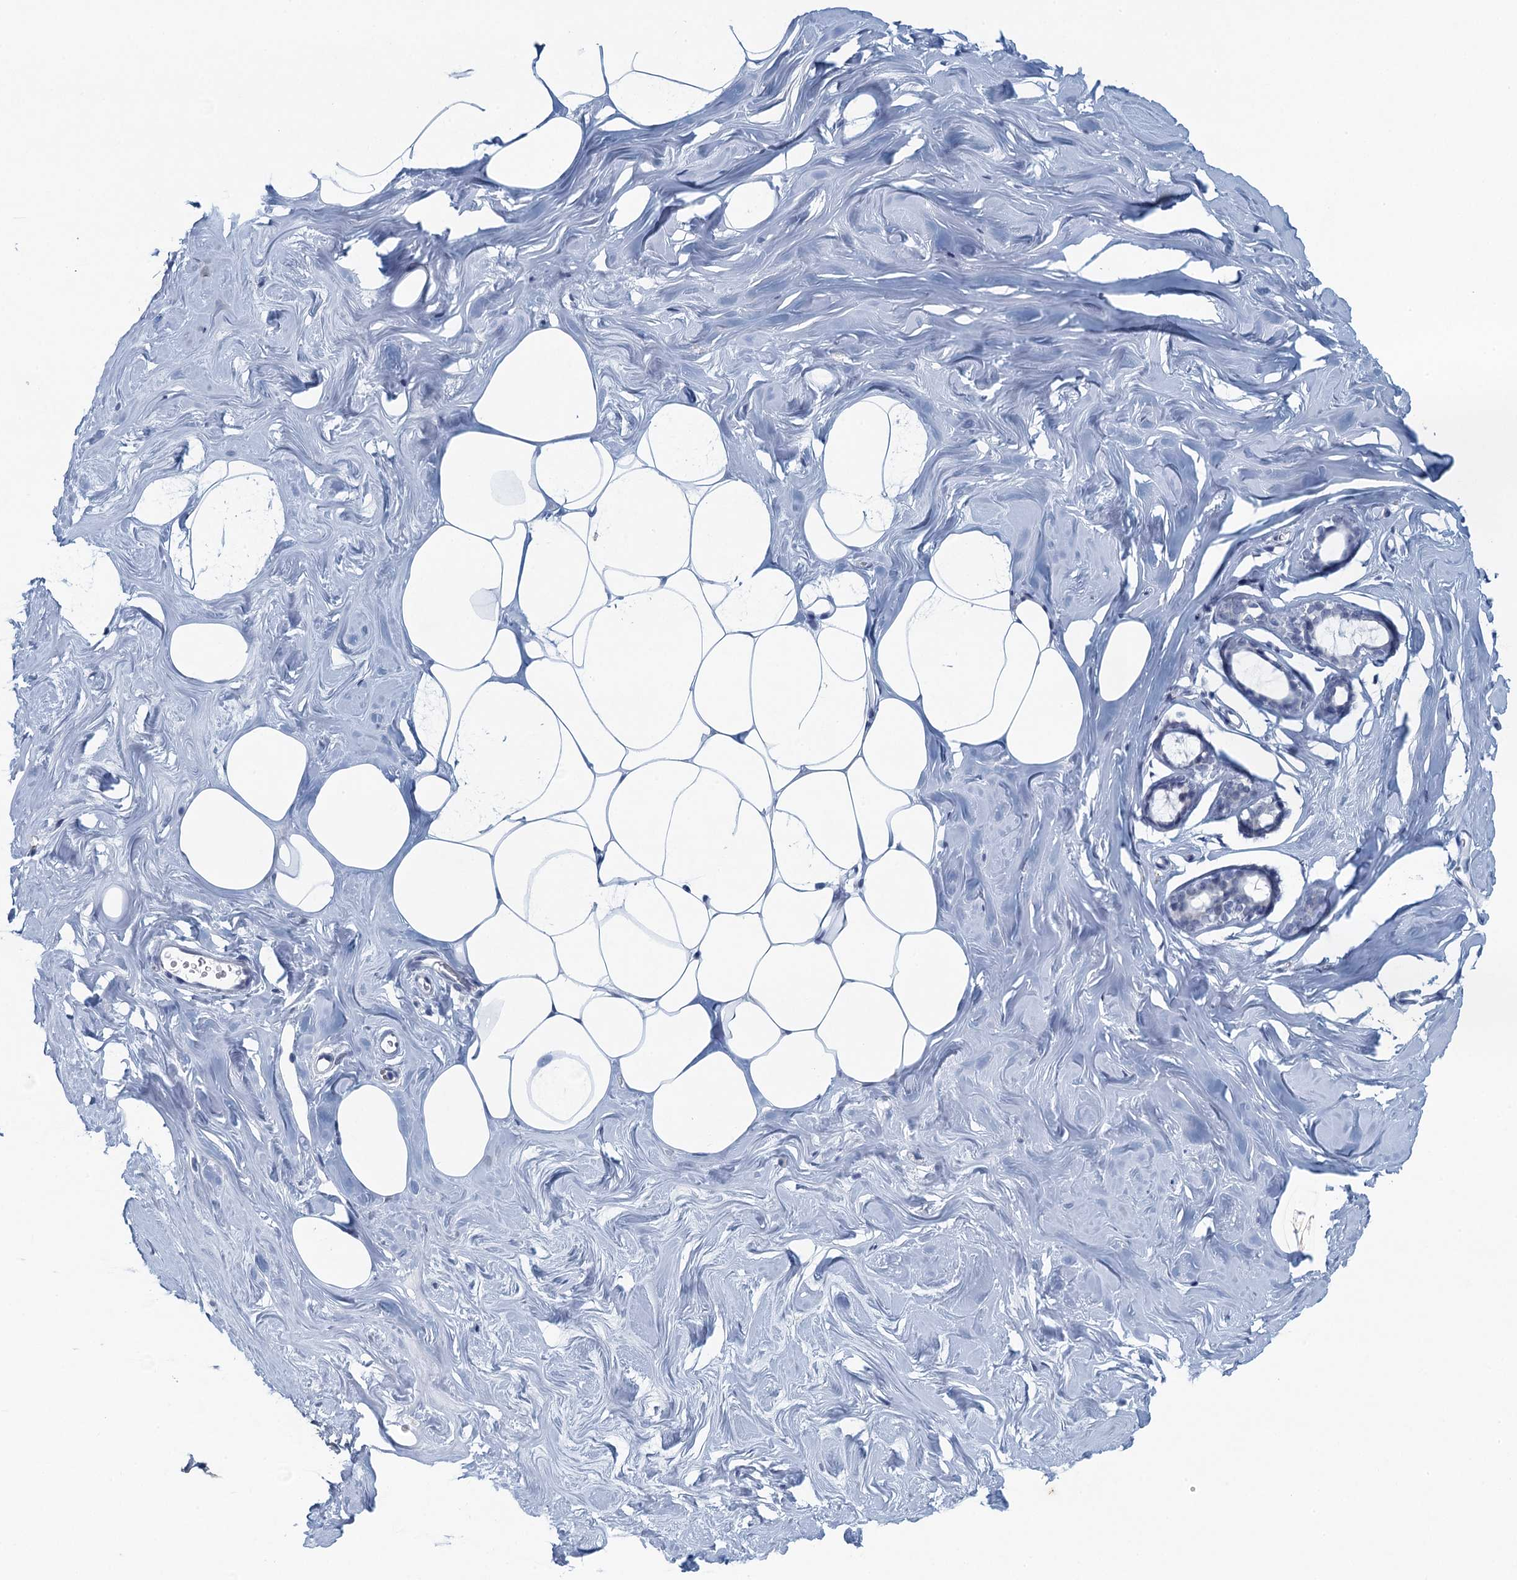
{"staining": {"intensity": "negative", "quantity": "none", "location": "none"}, "tissue": "adipose tissue", "cell_type": "Adipocytes", "image_type": "normal", "snomed": [{"axis": "morphology", "description": "Normal tissue, NOS"}, {"axis": "morphology", "description": "Fibrosis, NOS"}, {"axis": "topography", "description": "Breast"}, {"axis": "topography", "description": "Adipose tissue"}], "caption": "IHC photomicrograph of normal adipose tissue stained for a protein (brown), which demonstrates no staining in adipocytes. Nuclei are stained in blue.", "gene": "C16orf95", "patient": {"sex": "female", "age": 39}}